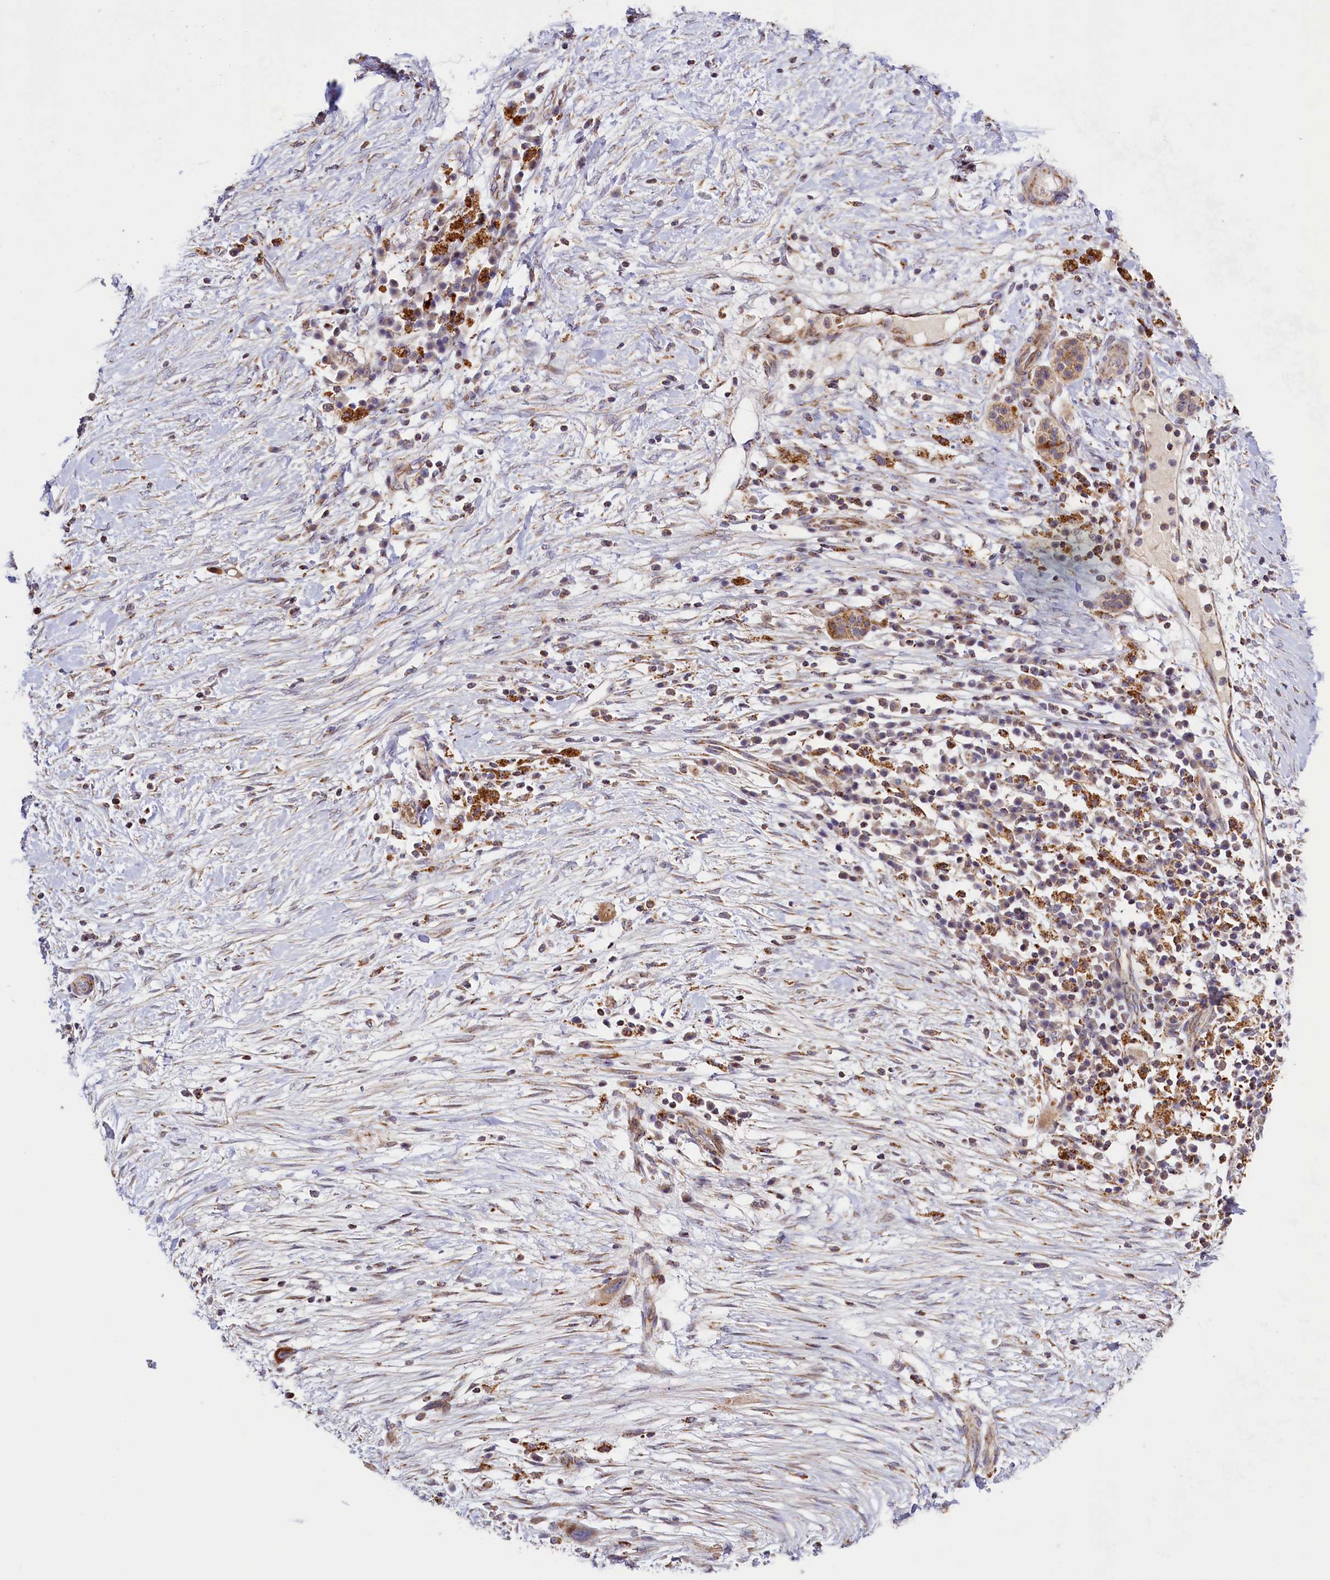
{"staining": {"intensity": "moderate", "quantity": ">75%", "location": "cytoplasmic/membranous"}, "tissue": "pancreatic cancer", "cell_type": "Tumor cells", "image_type": "cancer", "snomed": [{"axis": "morphology", "description": "Adenocarcinoma, NOS"}, {"axis": "topography", "description": "Pancreas"}], "caption": "Protein analysis of pancreatic cancer (adenocarcinoma) tissue displays moderate cytoplasmic/membranous staining in about >75% of tumor cells.", "gene": "DYNC2H1", "patient": {"sex": "male", "age": 68}}